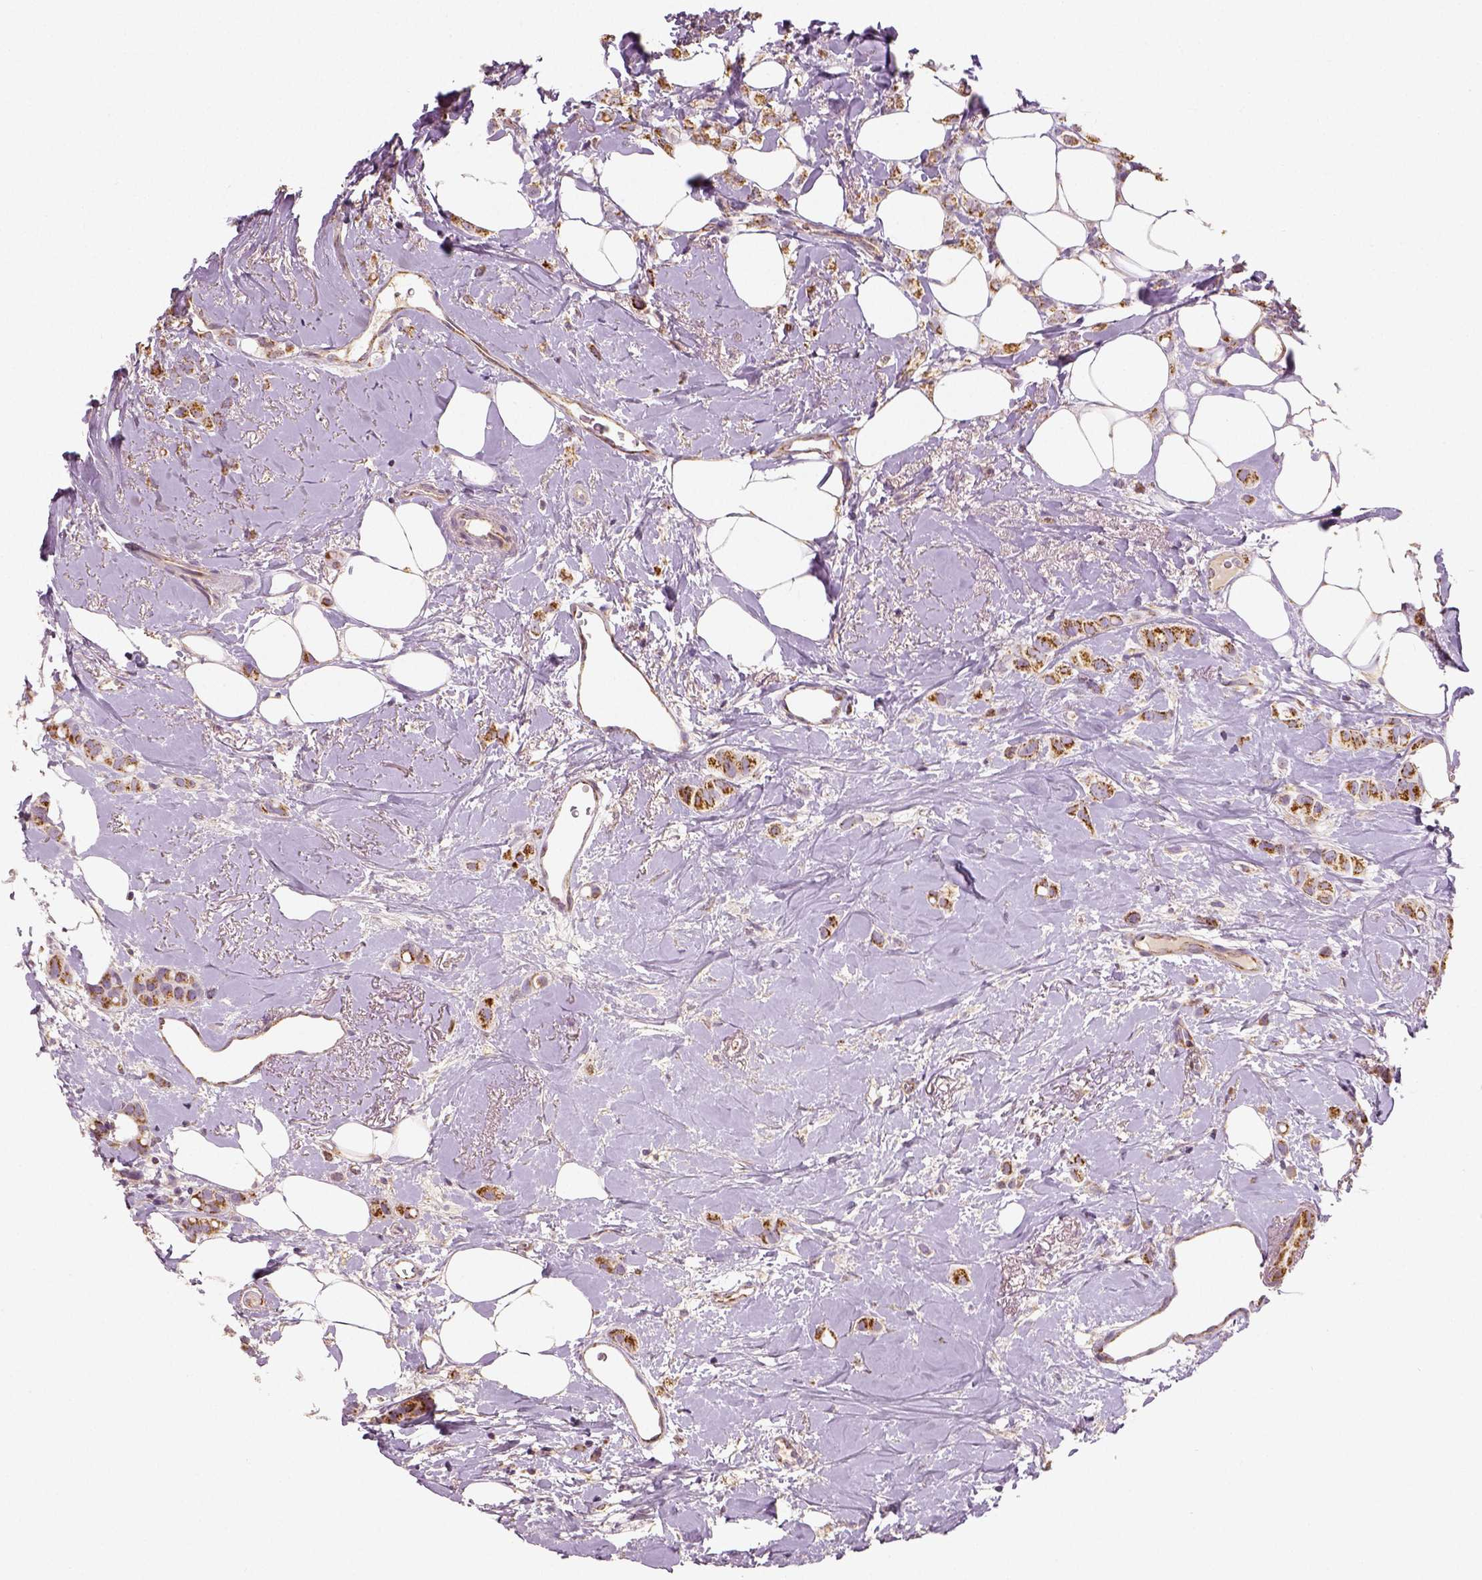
{"staining": {"intensity": "strong", "quantity": ">75%", "location": "cytoplasmic/membranous"}, "tissue": "breast cancer", "cell_type": "Tumor cells", "image_type": "cancer", "snomed": [{"axis": "morphology", "description": "Lobular carcinoma"}, {"axis": "topography", "description": "Breast"}], "caption": "Immunohistochemistry of breast lobular carcinoma shows high levels of strong cytoplasmic/membranous expression in about >75% of tumor cells. (Brightfield microscopy of DAB IHC at high magnification).", "gene": "PGAM5", "patient": {"sex": "female", "age": 66}}